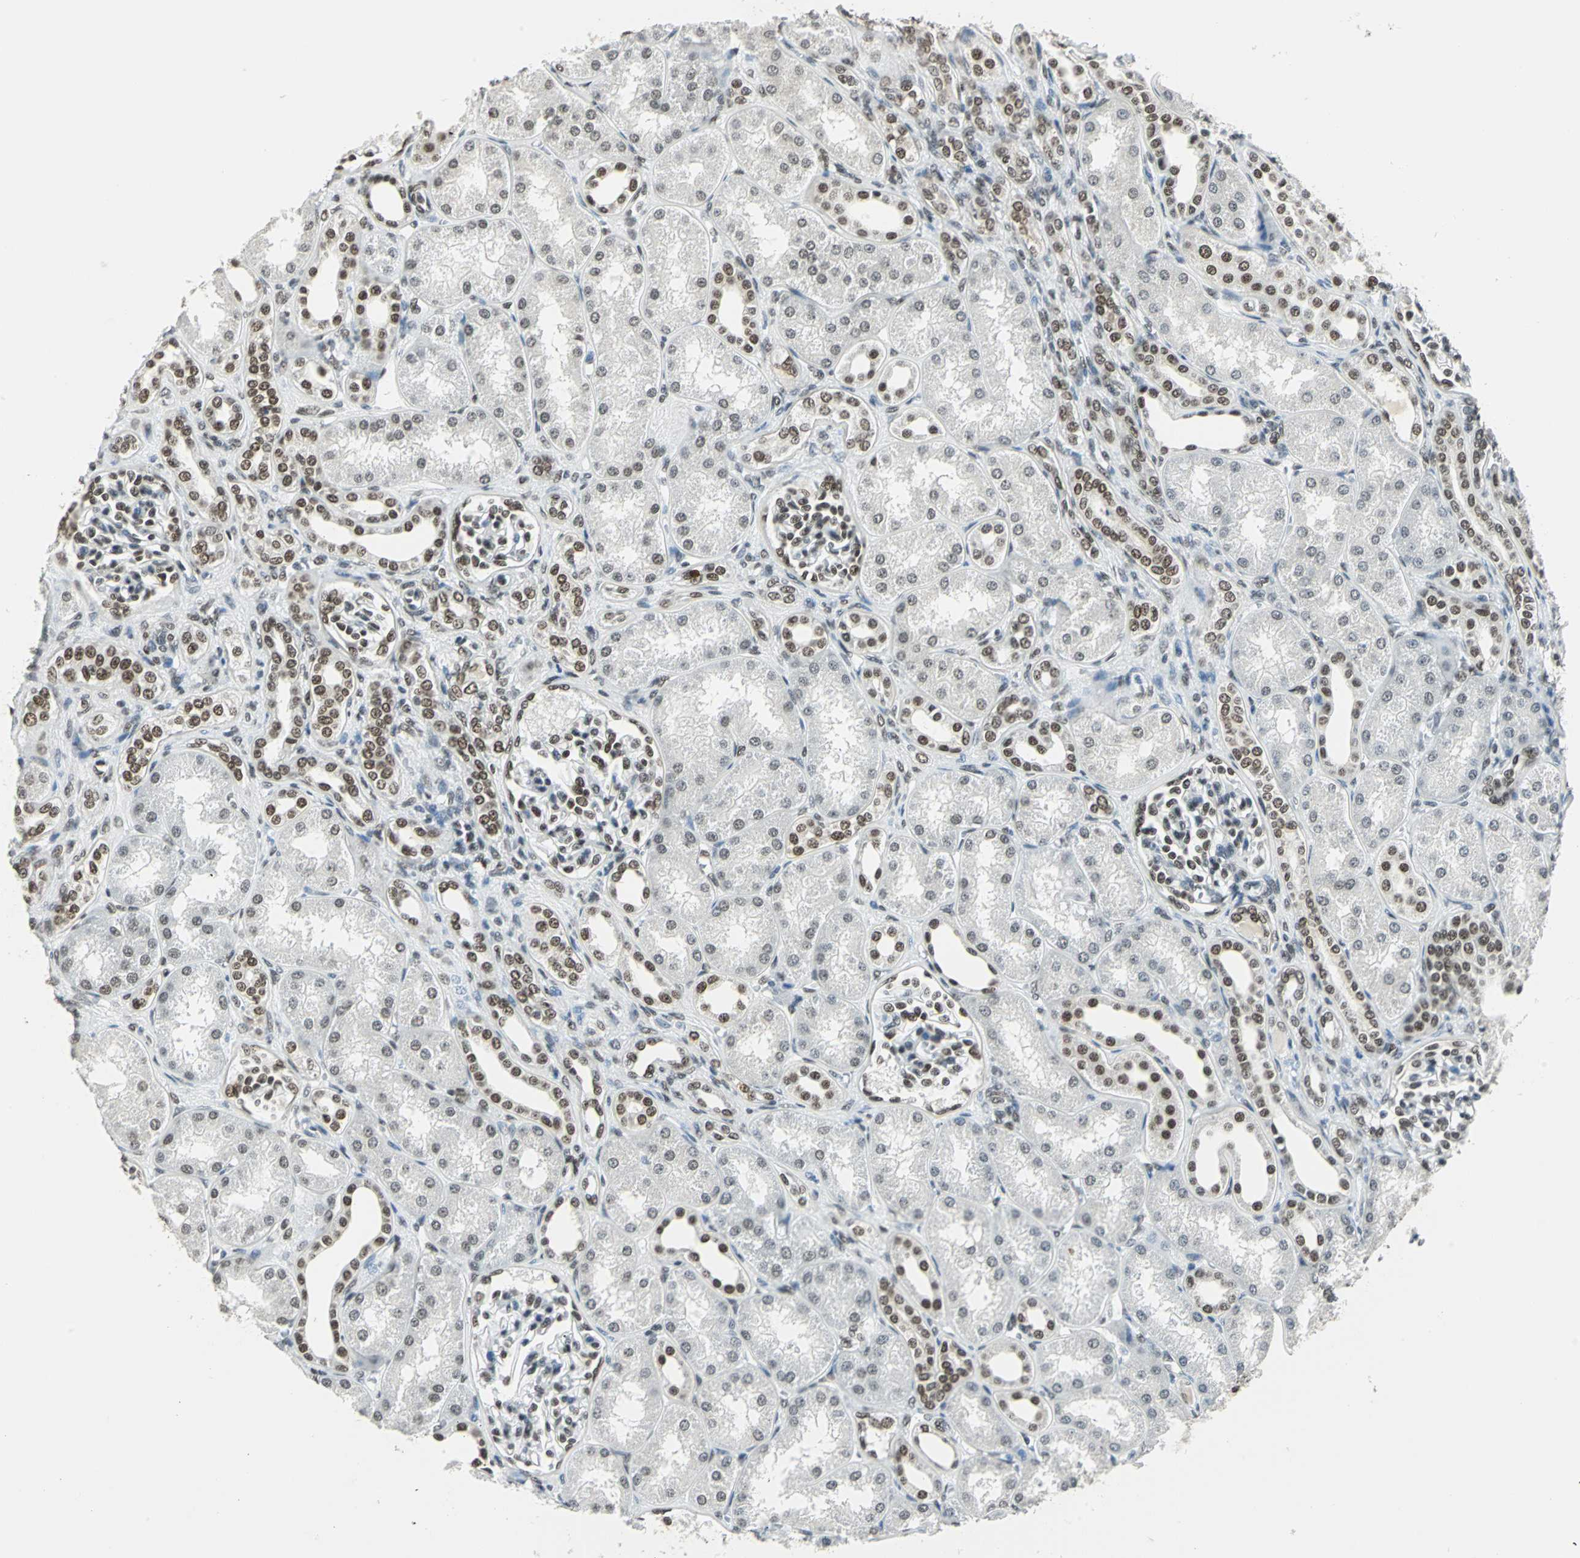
{"staining": {"intensity": "moderate", "quantity": "25%-75%", "location": "nuclear"}, "tissue": "kidney", "cell_type": "Cells in glomeruli", "image_type": "normal", "snomed": [{"axis": "morphology", "description": "Normal tissue, NOS"}, {"axis": "topography", "description": "Kidney"}], "caption": "Immunohistochemistry (DAB (3,3'-diaminobenzidine)) staining of benign kidney displays moderate nuclear protein staining in approximately 25%-75% of cells in glomeruli.", "gene": "ADNP", "patient": {"sex": "male", "age": 7}}